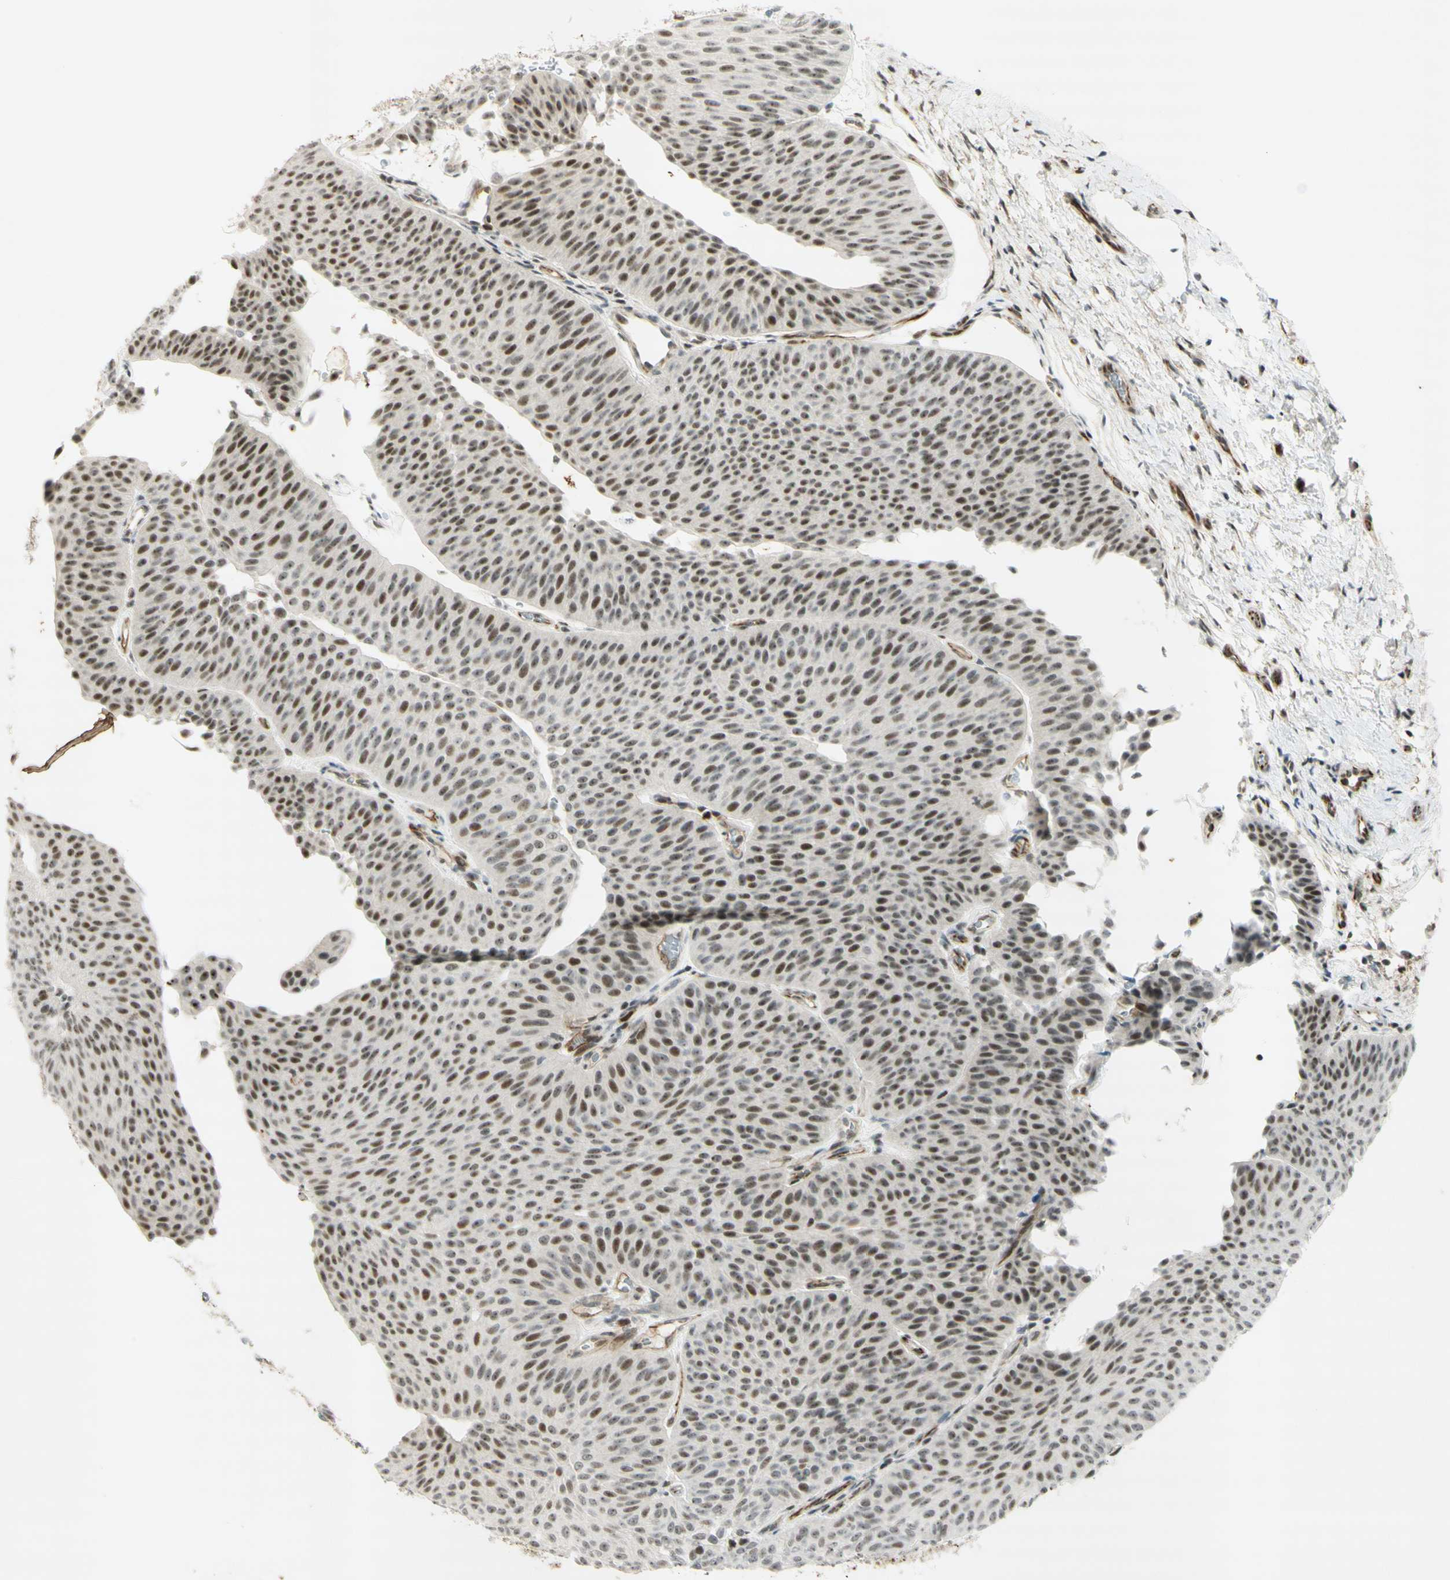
{"staining": {"intensity": "moderate", "quantity": ">75%", "location": "nuclear"}, "tissue": "urothelial cancer", "cell_type": "Tumor cells", "image_type": "cancer", "snomed": [{"axis": "morphology", "description": "Urothelial carcinoma, Low grade"}, {"axis": "topography", "description": "Urinary bladder"}], "caption": "High-magnification brightfield microscopy of urothelial cancer stained with DAB (3,3'-diaminobenzidine) (brown) and counterstained with hematoxylin (blue). tumor cells exhibit moderate nuclear positivity is present in approximately>75% of cells. (Stains: DAB (3,3'-diaminobenzidine) in brown, nuclei in blue, Microscopy: brightfield microscopy at high magnification).", "gene": "IRF1", "patient": {"sex": "female", "age": 60}}